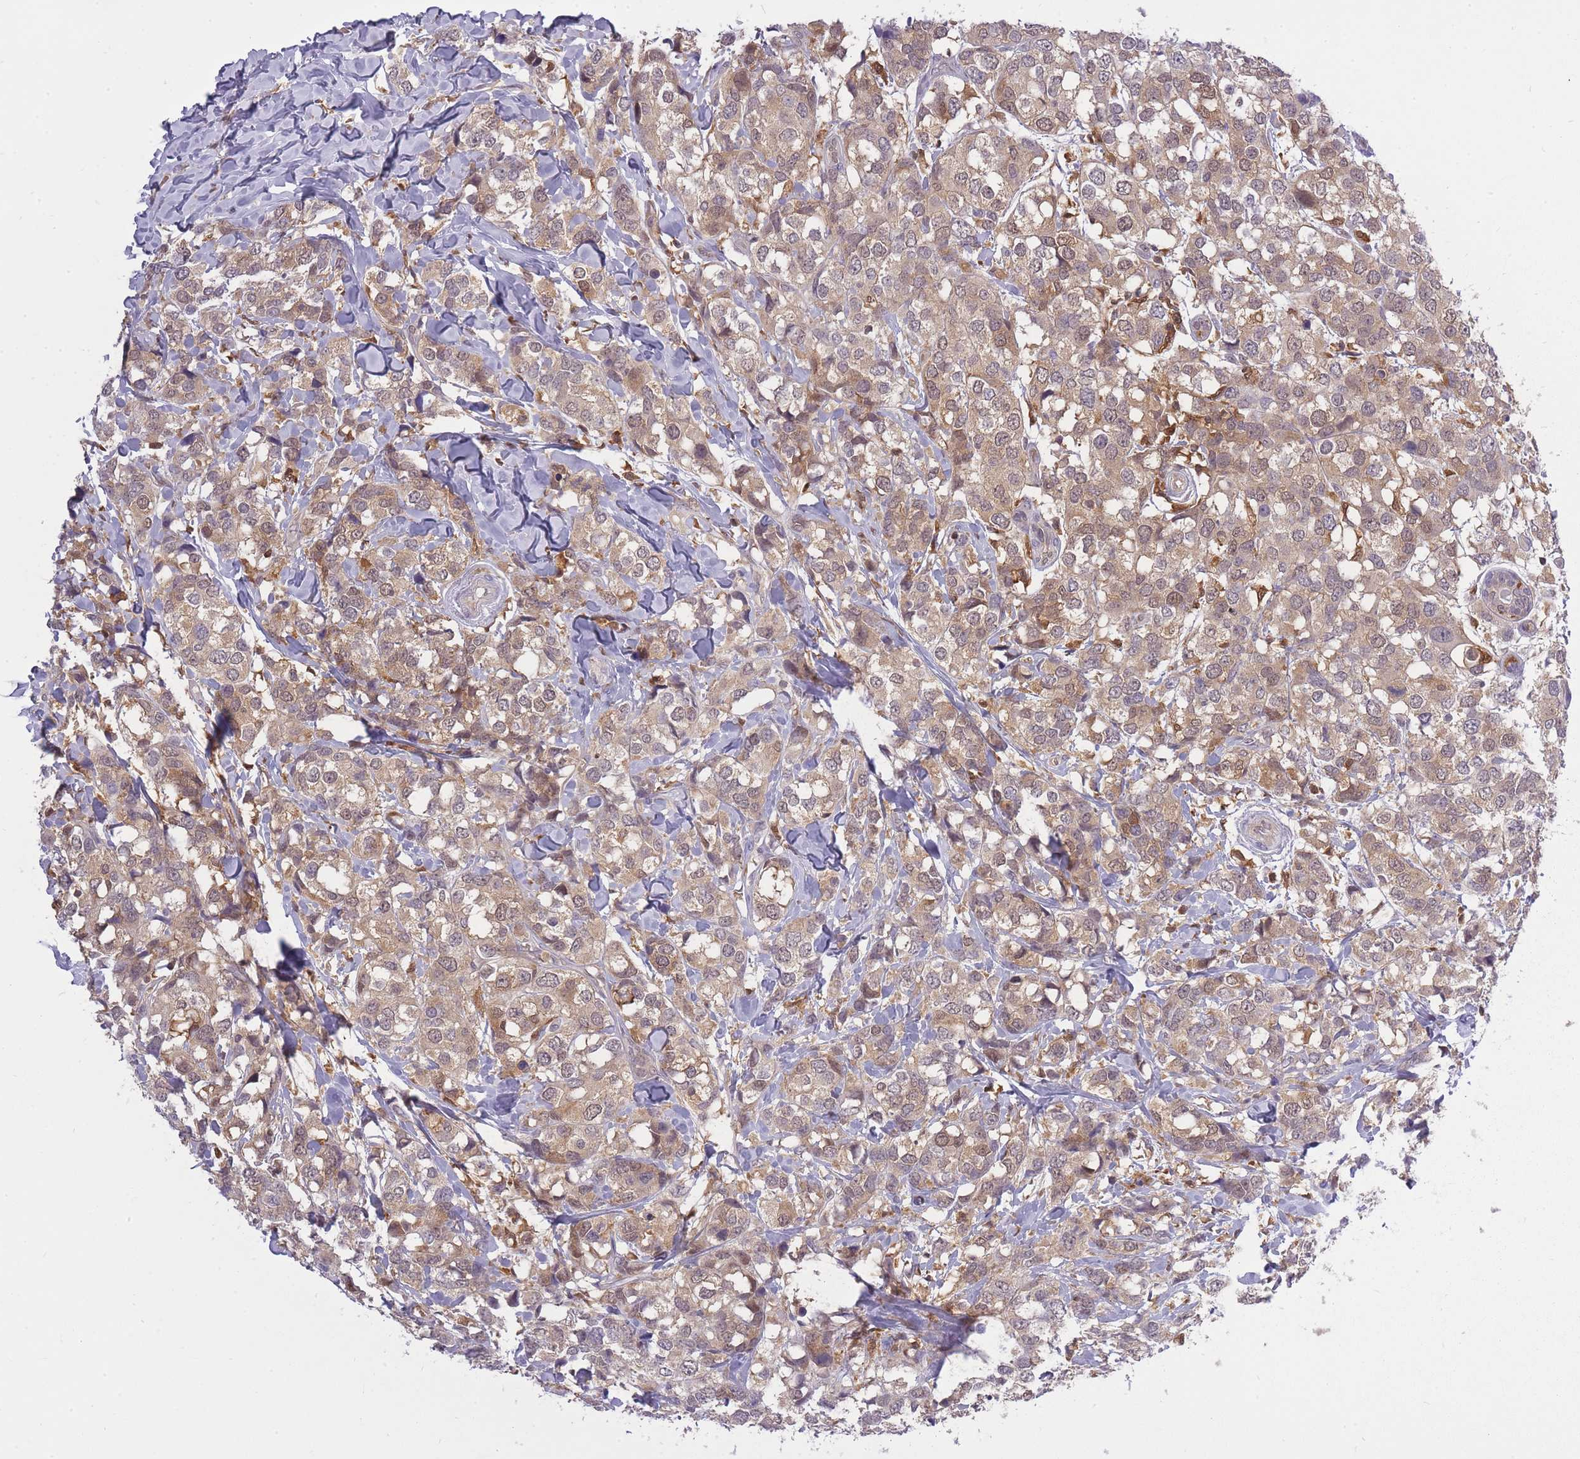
{"staining": {"intensity": "moderate", "quantity": ">75%", "location": "cytoplasmic/membranous,nuclear"}, "tissue": "breast cancer", "cell_type": "Tumor cells", "image_type": "cancer", "snomed": [{"axis": "morphology", "description": "Lobular carcinoma"}, {"axis": "topography", "description": "Breast"}], "caption": "Protein positivity by immunohistochemistry (IHC) demonstrates moderate cytoplasmic/membranous and nuclear expression in approximately >75% of tumor cells in breast cancer. The protein is stained brown, and the nuclei are stained in blue (DAB IHC with brightfield microscopy, high magnification).", "gene": "CXorf38", "patient": {"sex": "female", "age": 59}}